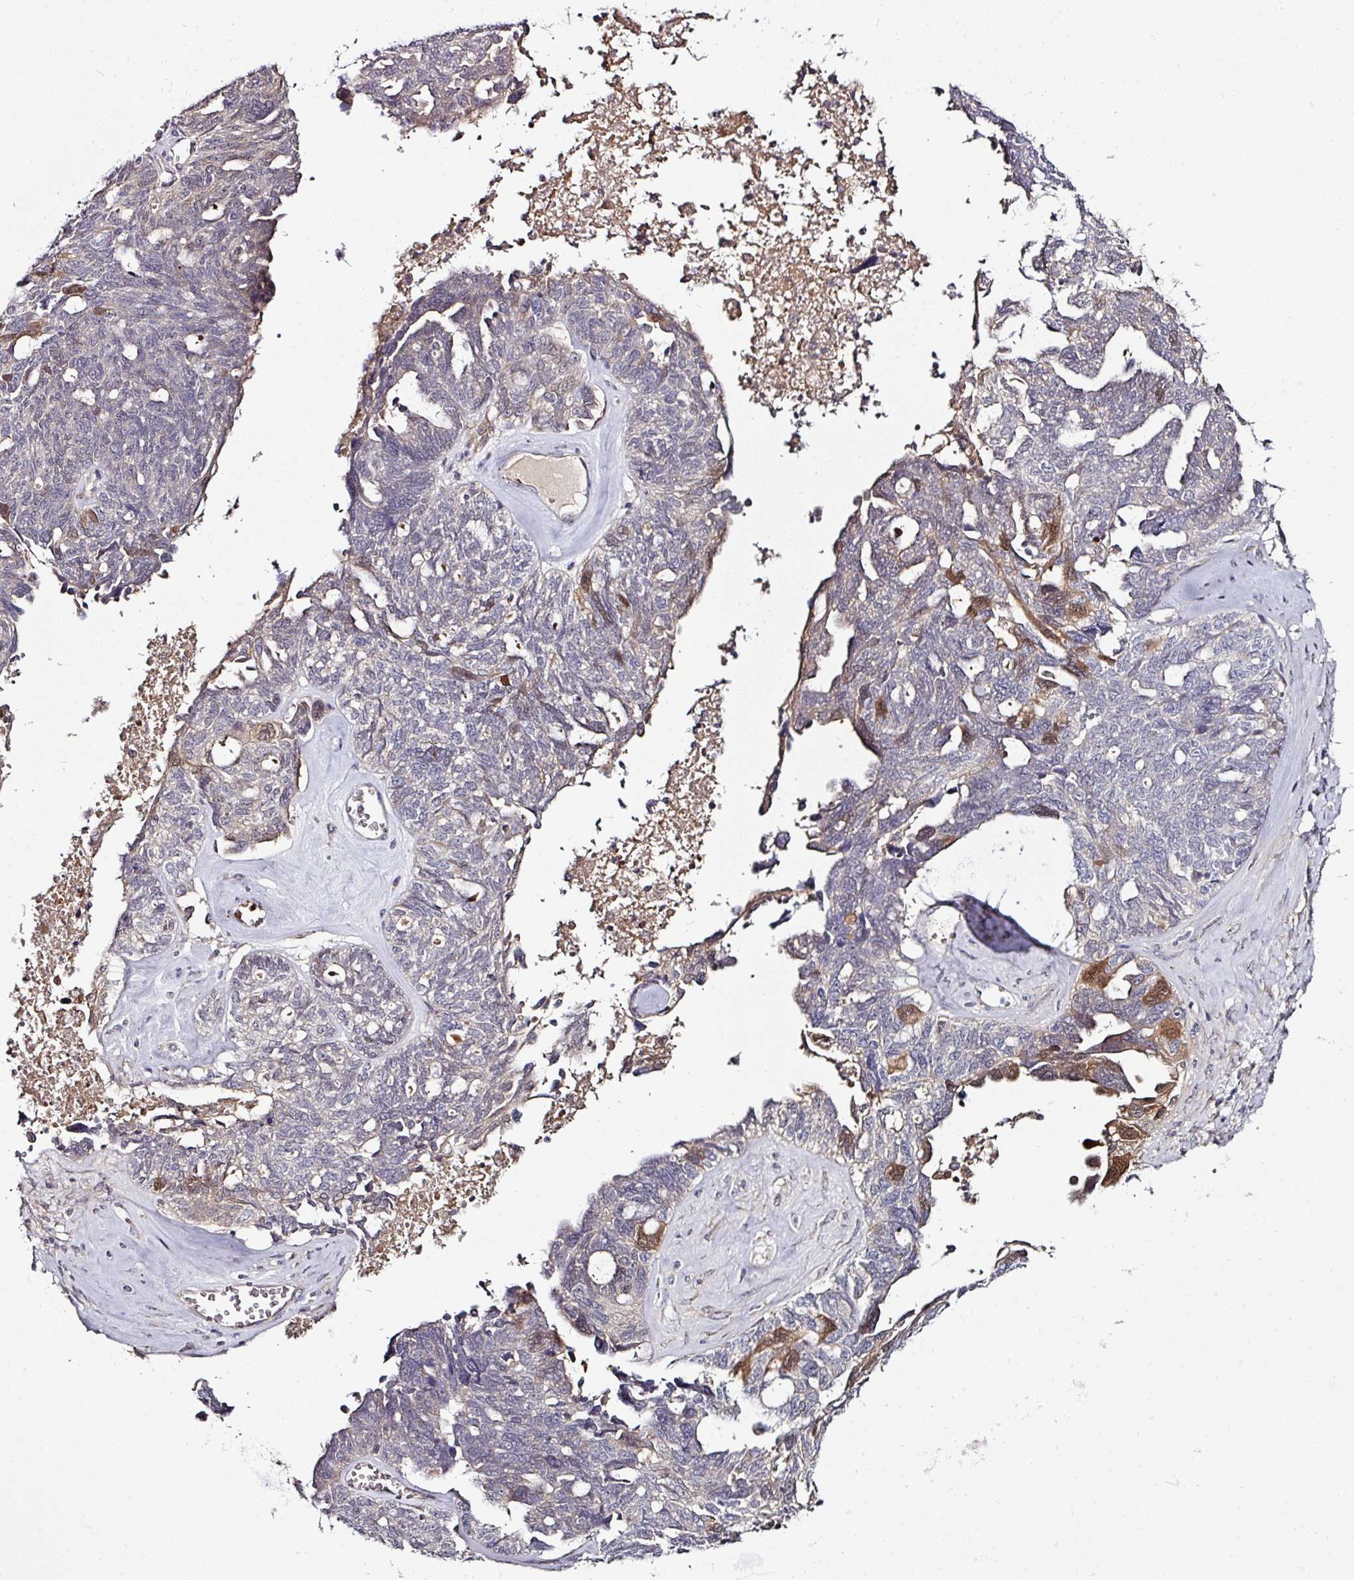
{"staining": {"intensity": "moderate", "quantity": "<25%", "location": "cytoplasmic/membranous"}, "tissue": "ovarian cancer", "cell_type": "Tumor cells", "image_type": "cancer", "snomed": [{"axis": "morphology", "description": "Cystadenocarcinoma, serous, NOS"}, {"axis": "topography", "description": "Ovary"}], "caption": "Immunohistochemistry (IHC) image of human serous cystadenocarcinoma (ovarian) stained for a protein (brown), which displays low levels of moderate cytoplasmic/membranous positivity in approximately <25% of tumor cells.", "gene": "CTDSP2", "patient": {"sex": "female", "age": 79}}